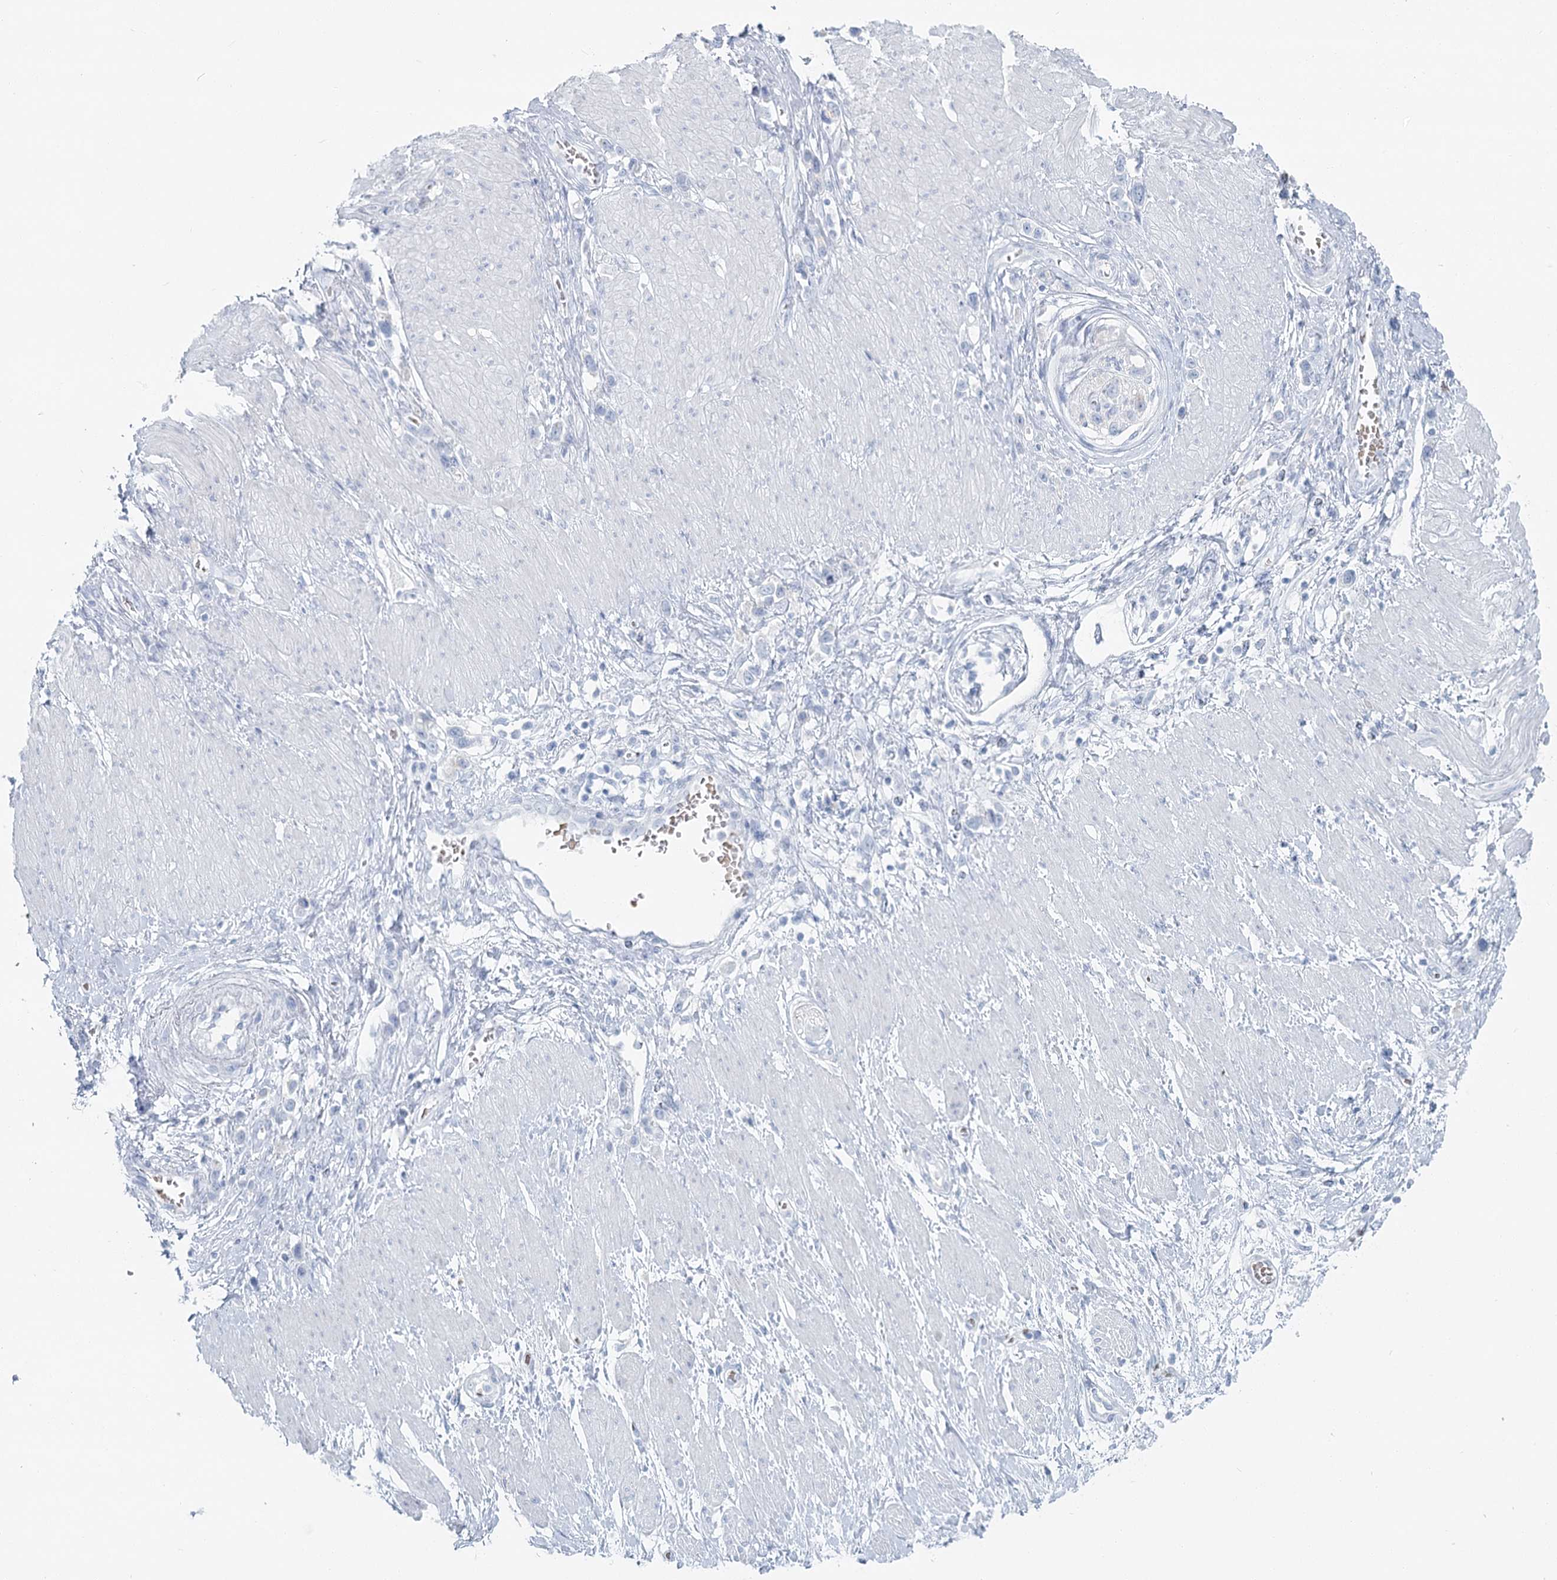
{"staining": {"intensity": "negative", "quantity": "none", "location": "none"}, "tissue": "stomach cancer", "cell_type": "Tumor cells", "image_type": "cancer", "snomed": [{"axis": "morphology", "description": "Normal tissue, NOS"}, {"axis": "morphology", "description": "Adenocarcinoma, NOS"}, {"axis": "topography", "description": "Stomach, upper"}, {"axis": "topography", "description": "Stomach"}], "caption": "An image of human stomach cancer (adenocarcinoma) is negative for staining in tumor cells. (DAB (3,3'-diaminobenzidine) immunohistochemistry (IHC), high magnification).", "gene": "IFIT5", "patient": {"sex": "female", "age": 65}}